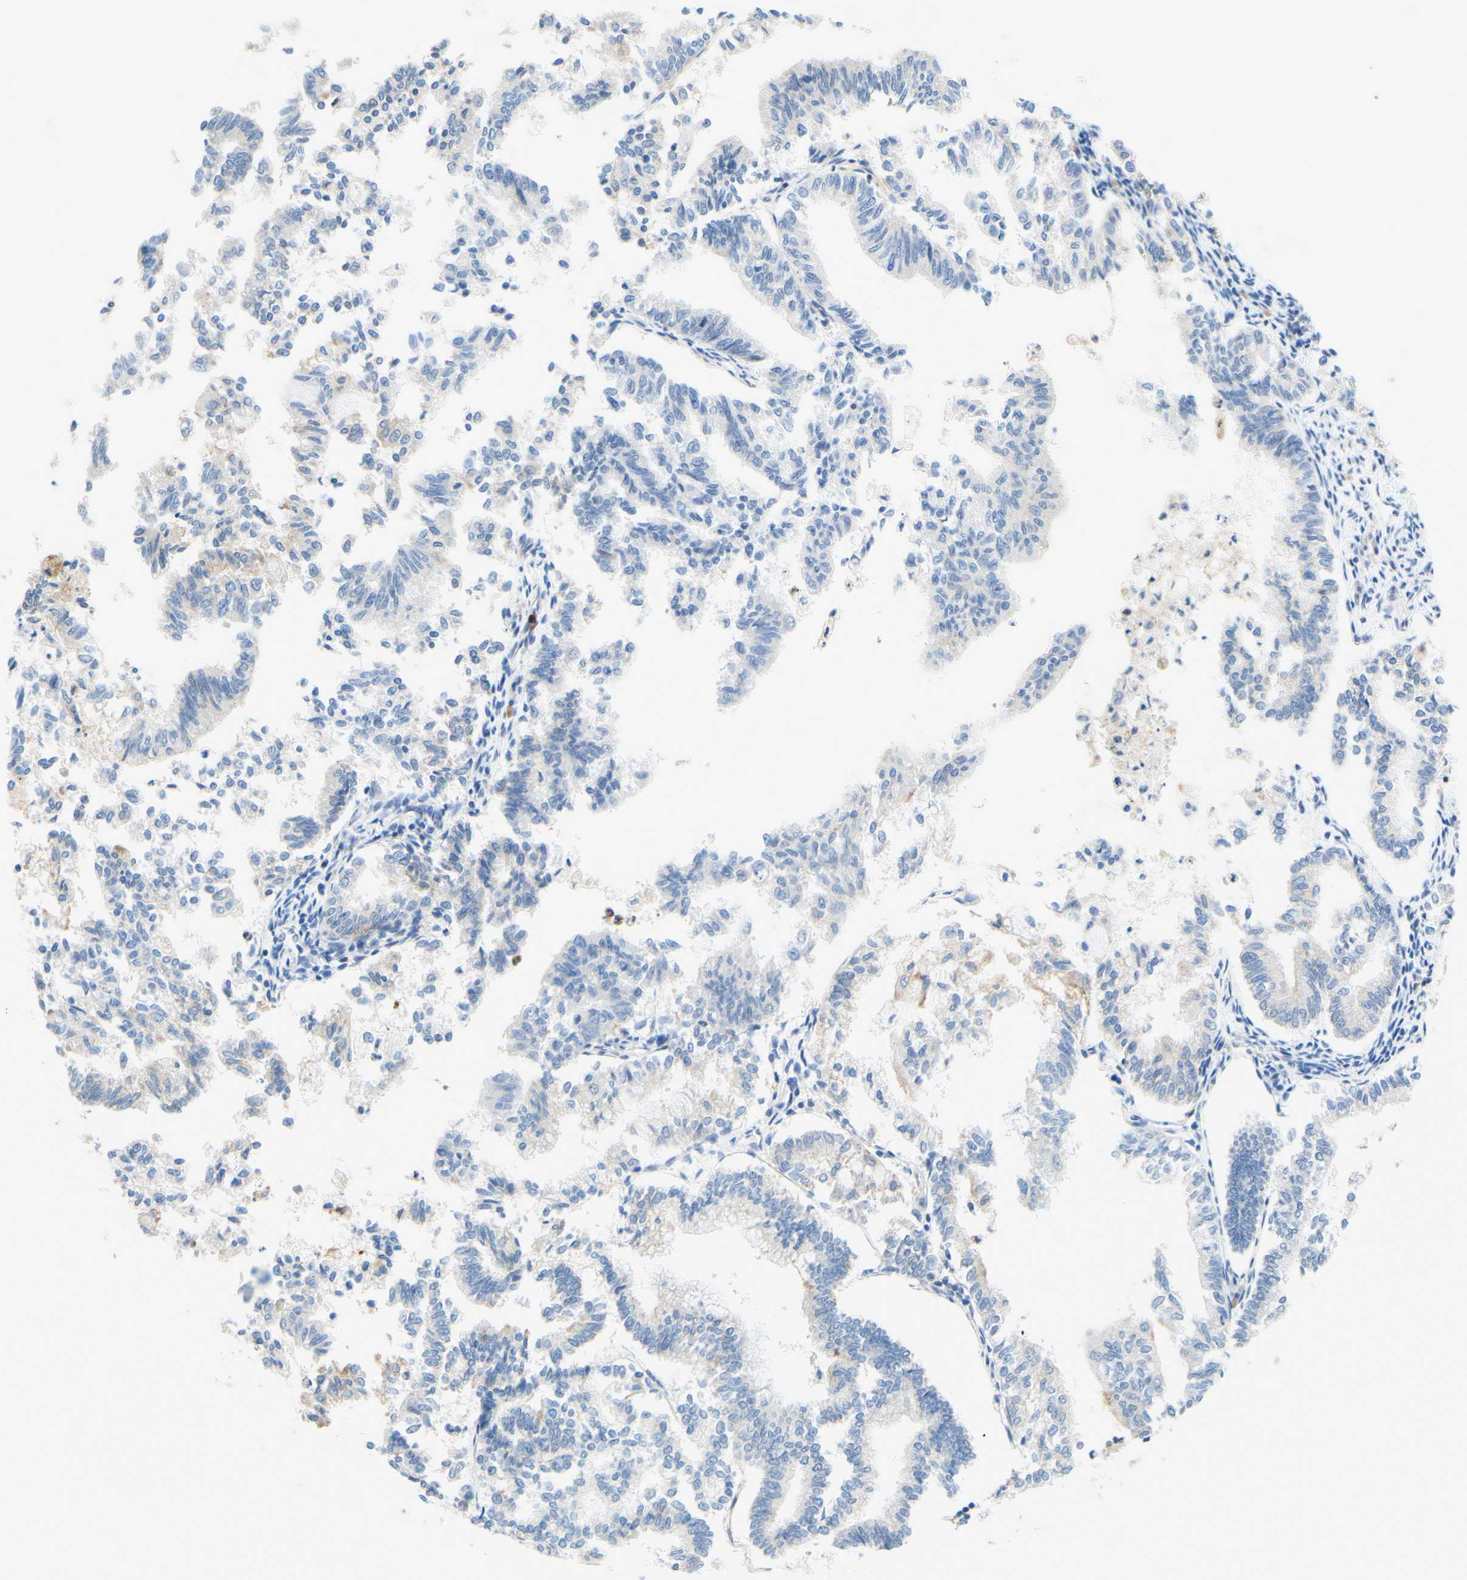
{"staining": {"intensity": "negative", "quantity": "none", "location": "none"}, "tissue": "endometrial cancer", "cell_type": "Tumor cells", "image_type": "cancer", "snomed": [{"axis": "morphology", "description": "Necrosis, NOS"}, {"axis": "morphology", "description": "Adenocarcinoma, NOS"}, {"axis": "topography", "description": "Endometrium"}], "caption": "Immunohistochemical staining of human adenocarcinoma (endometrial) exhibits no significant staining in tumor cells.", "gene": "TREM2", "patient": {"sex": "female", "age": 79}}